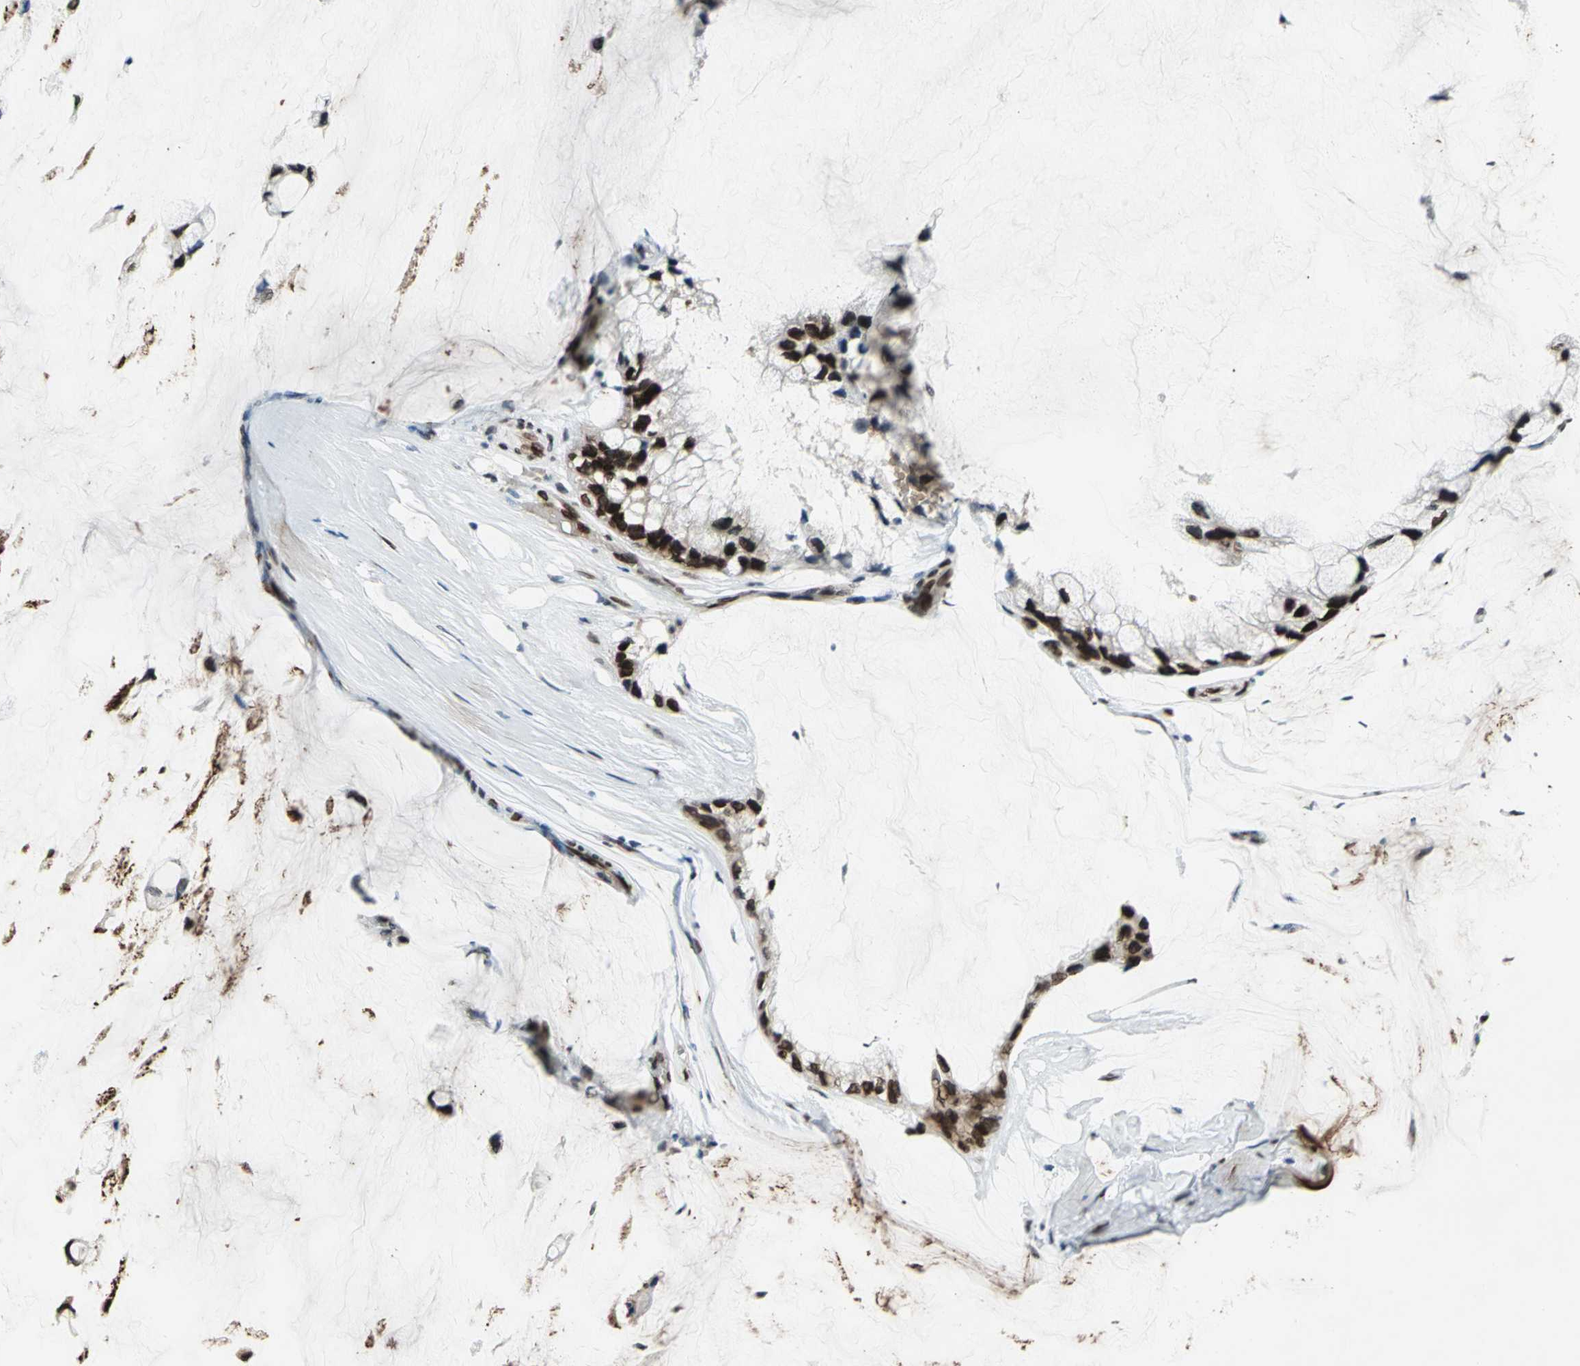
{"staining": {"intensity": "strong", "quantity": ">75%", "location": "cytoplasmic/membranous,nuclear"}, "tissue": "ovarian cancer", "cell_type": "Tumor cells", "image_type": "cancer", "snomed": [{"axis": "morphology", "description": "Cystadenocarcinoma, mucinous, NOS"}, {"axis": "topography", "description": "Ovary"}], "caption": "There is high levels of strong cytoplasmic/membranous and nuclear positivity in tumor cells of mucinous cystadenocarcinoma (ovarian), as demonstrated by immunohistochemical staining (brown color).", "gene": "ISY1", "patient": {"sex": "female", "age": 39}}